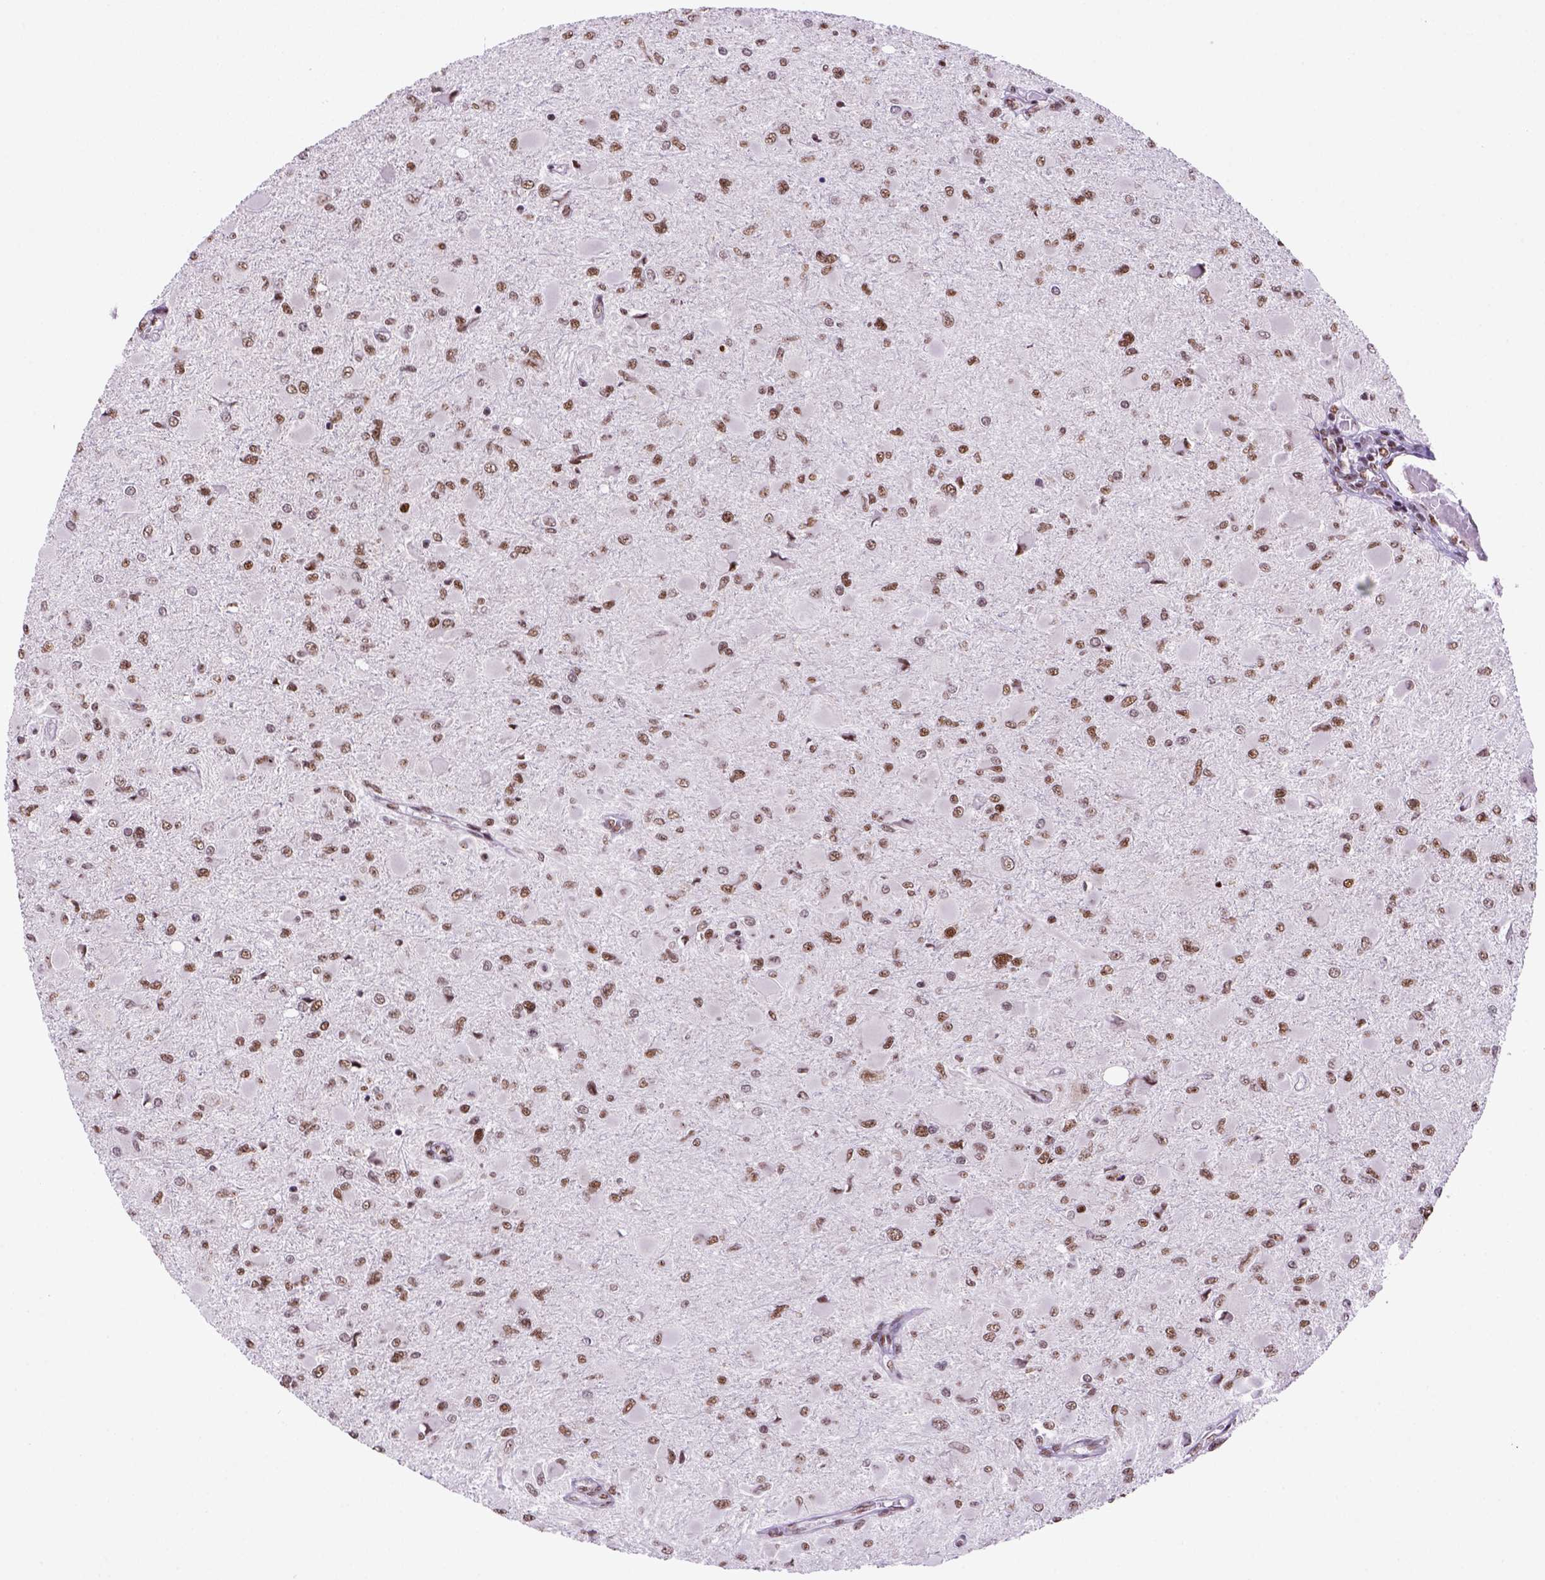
{"staining": {"intensity": "moderate", "quantity": ">75%", "location": "nuclear"}, "tissue": "glioma", "cell_type": "Tumor cells", "image_type": "cancer", "snomed": [{"axis": "morphology", "description": "Glioma, malignant, High grade"}, {"axis": "topography", "description": "Cerebral cortex"}], "caption": "Protein expression by immunohistochemistry (IHC) shows moderate nuclear expression in approximately >75% of tumor cells in malignant high-grade glioma.", "gene": "NSMCE2", "patient": {"sex": "female", "age": 36}}